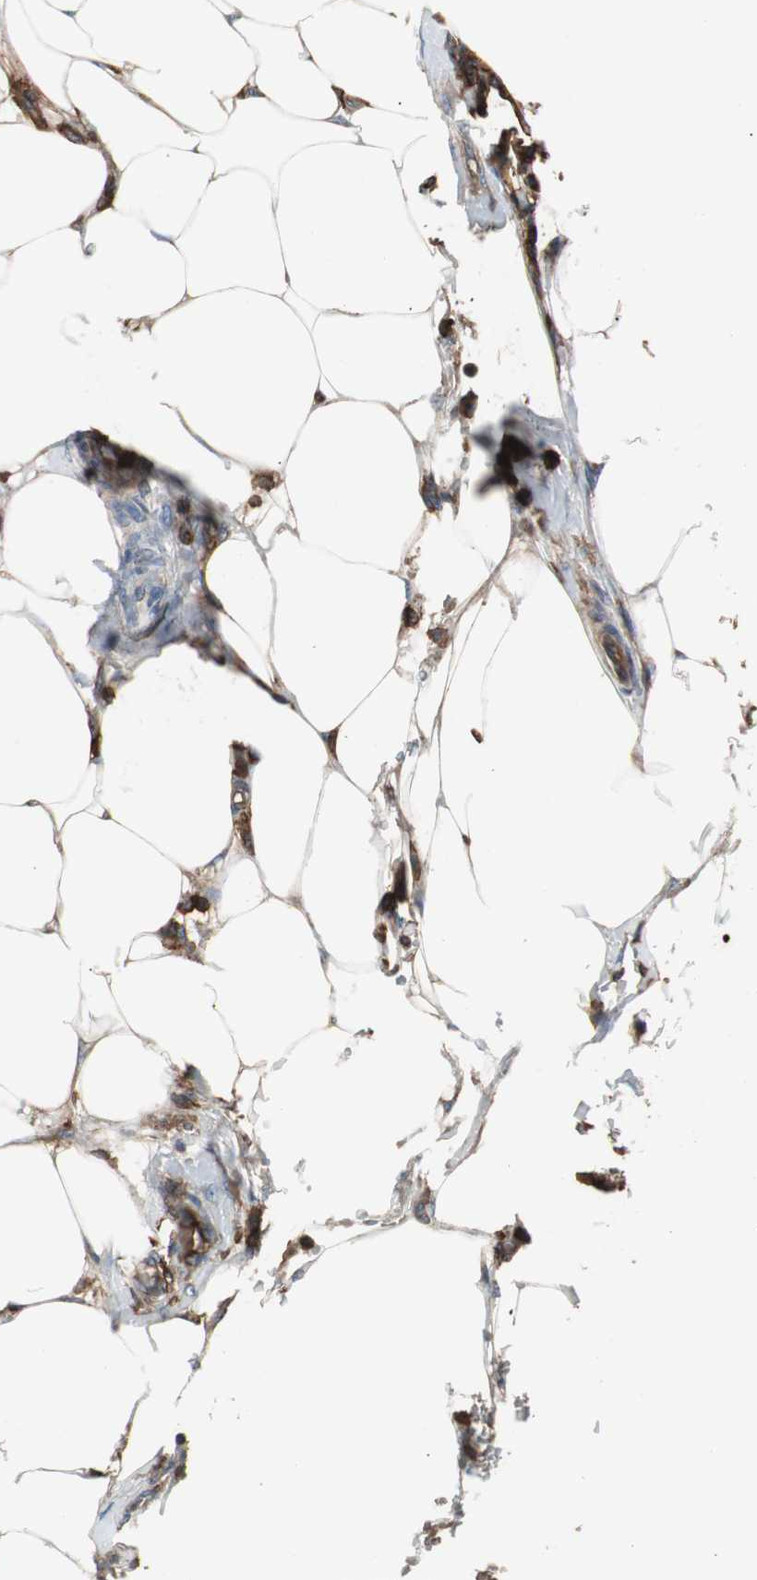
{"staining": {"intensity": "strong", "quantity": ">75%", "location": "cytoplasmic/membranous"}, "tissue": "colorectal cancer", "cell_type": "Tumor cells", "image_type": "cancer", "snomed": [{"axis": "morphology", "description": "Adenocarcinoma, NOS"}, {"axis": "topography", "description": "Colon"}], "caption": "DAB immunohistochemical staining of adenocarcinoma (colorectal) shows strong cytoplasmic/membranous protein expression in about >75% of tumor cells. (Stains: DAB in brown, nuclei in blue, Microscopy: brightfield microscopy at high magnification).", "gene": "B2M", "patient": {"sex": "male", "age": 71}}